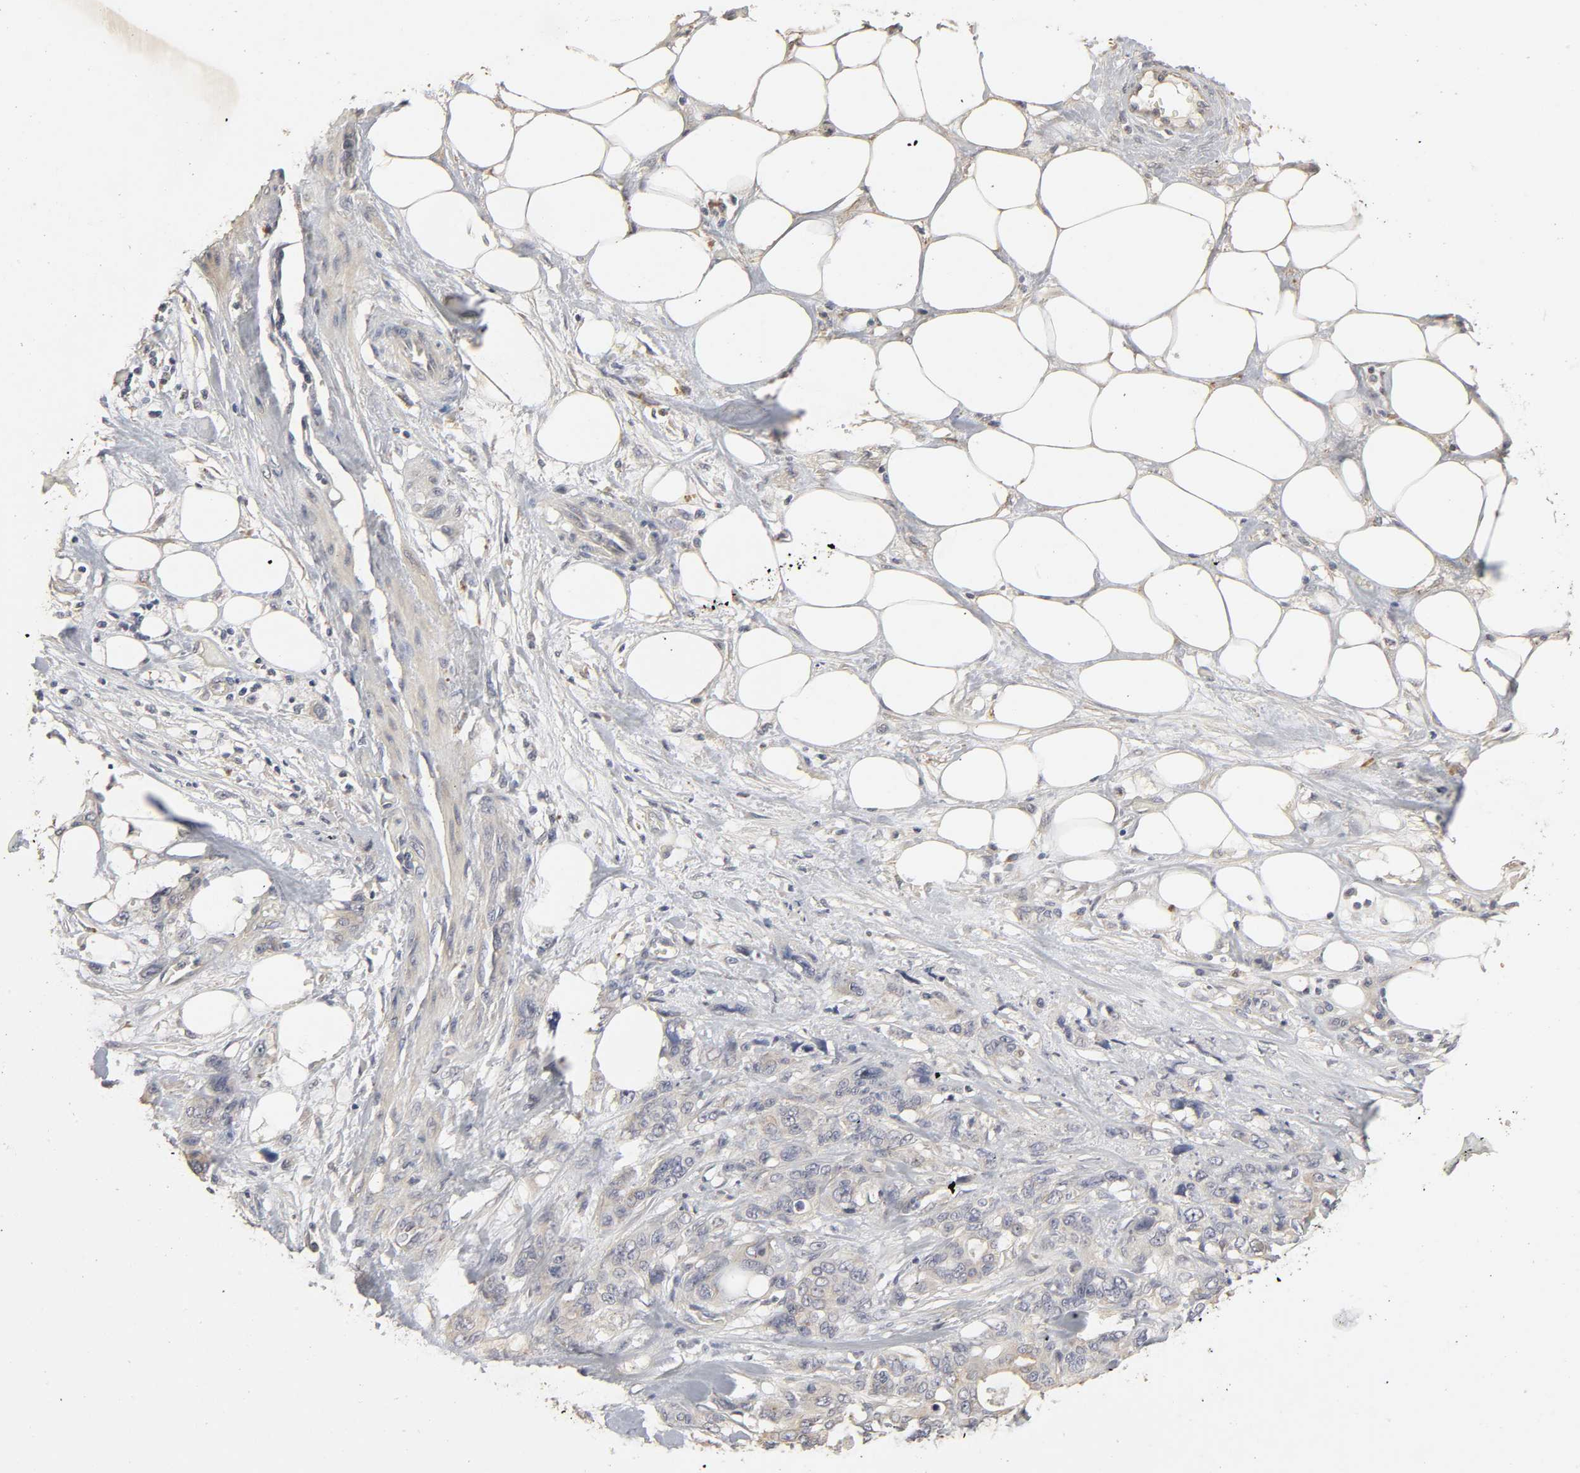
{"staining": {"intensity": "weak", "quantity": "<25%", "location": "cytoplasmic/membranous"}, "tissue": "pancreatic cancer", "cell_type": "Tumor cells", "image_type": "cancer", "snomed": [{"axis": "morphology", "description": "Adenocarcinoma, NOS"}, {"axis": "topography", "description": "Pancreas"}], "caption": "This is a micrograph of immunohistochemistry (IHC) staining of pancreatic adenocarcinoma, which shows no positivity in tumor cells.", "gene": "SLC10A2", "patient": {"sex": "male", "age": 46}}